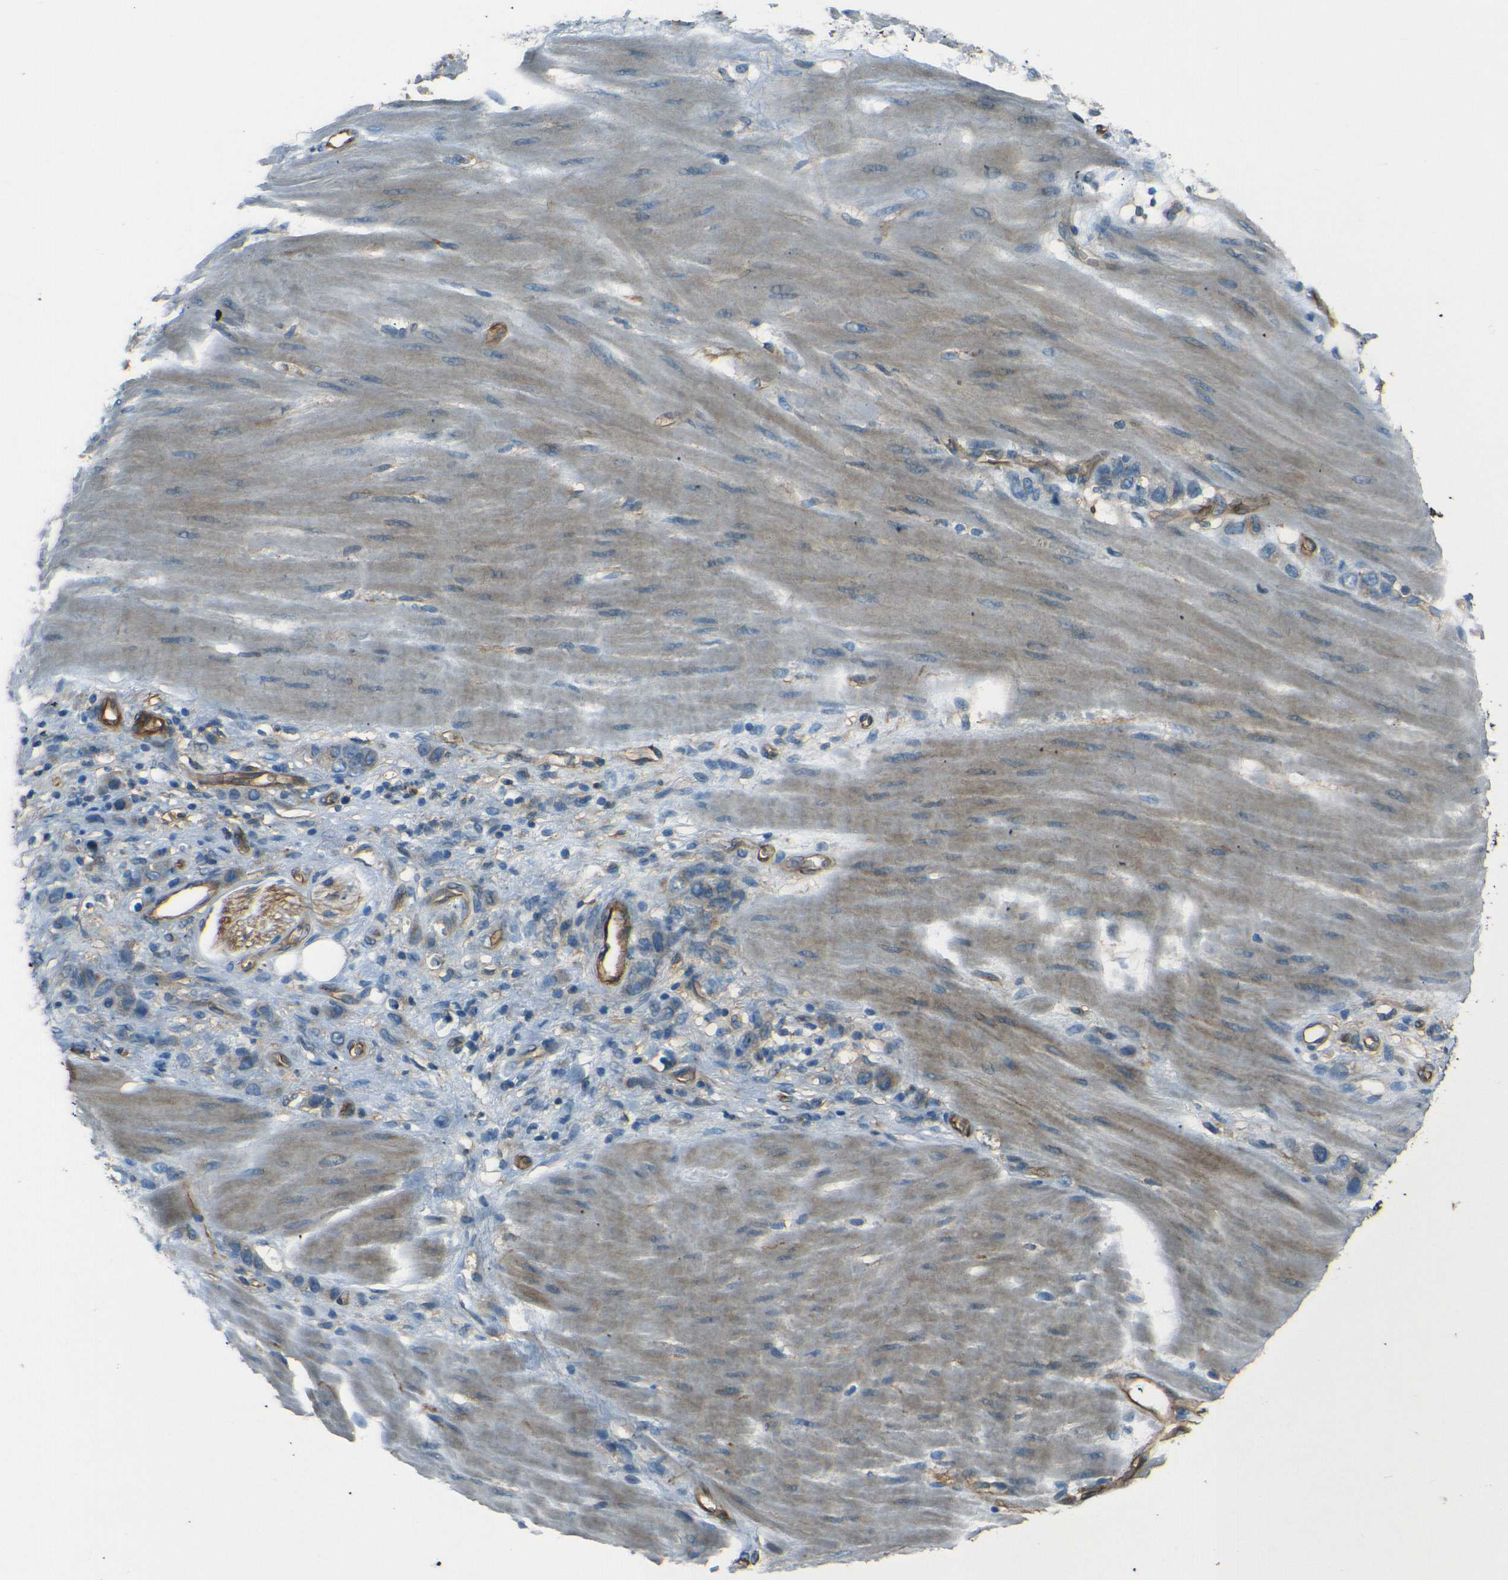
{"staining": {"intensity": "negative", "quantity": "none", "location": "none"}, "tissue": "stomach cancer", "cell_type": "Tumor cells", "image_type": "cancer", "snomed": [{"axis": "morphology", "description": "Adenocarcinoma, NOS"}, {"axis": "topography", "description": "Stomach"}], "caption": "Human adenocarcinoma (stomach) stained for a protein using IHC displays no positivity in tumor cells.", "gene": "ENTPD1", "patient": {"sex": "male", "age": 82}}